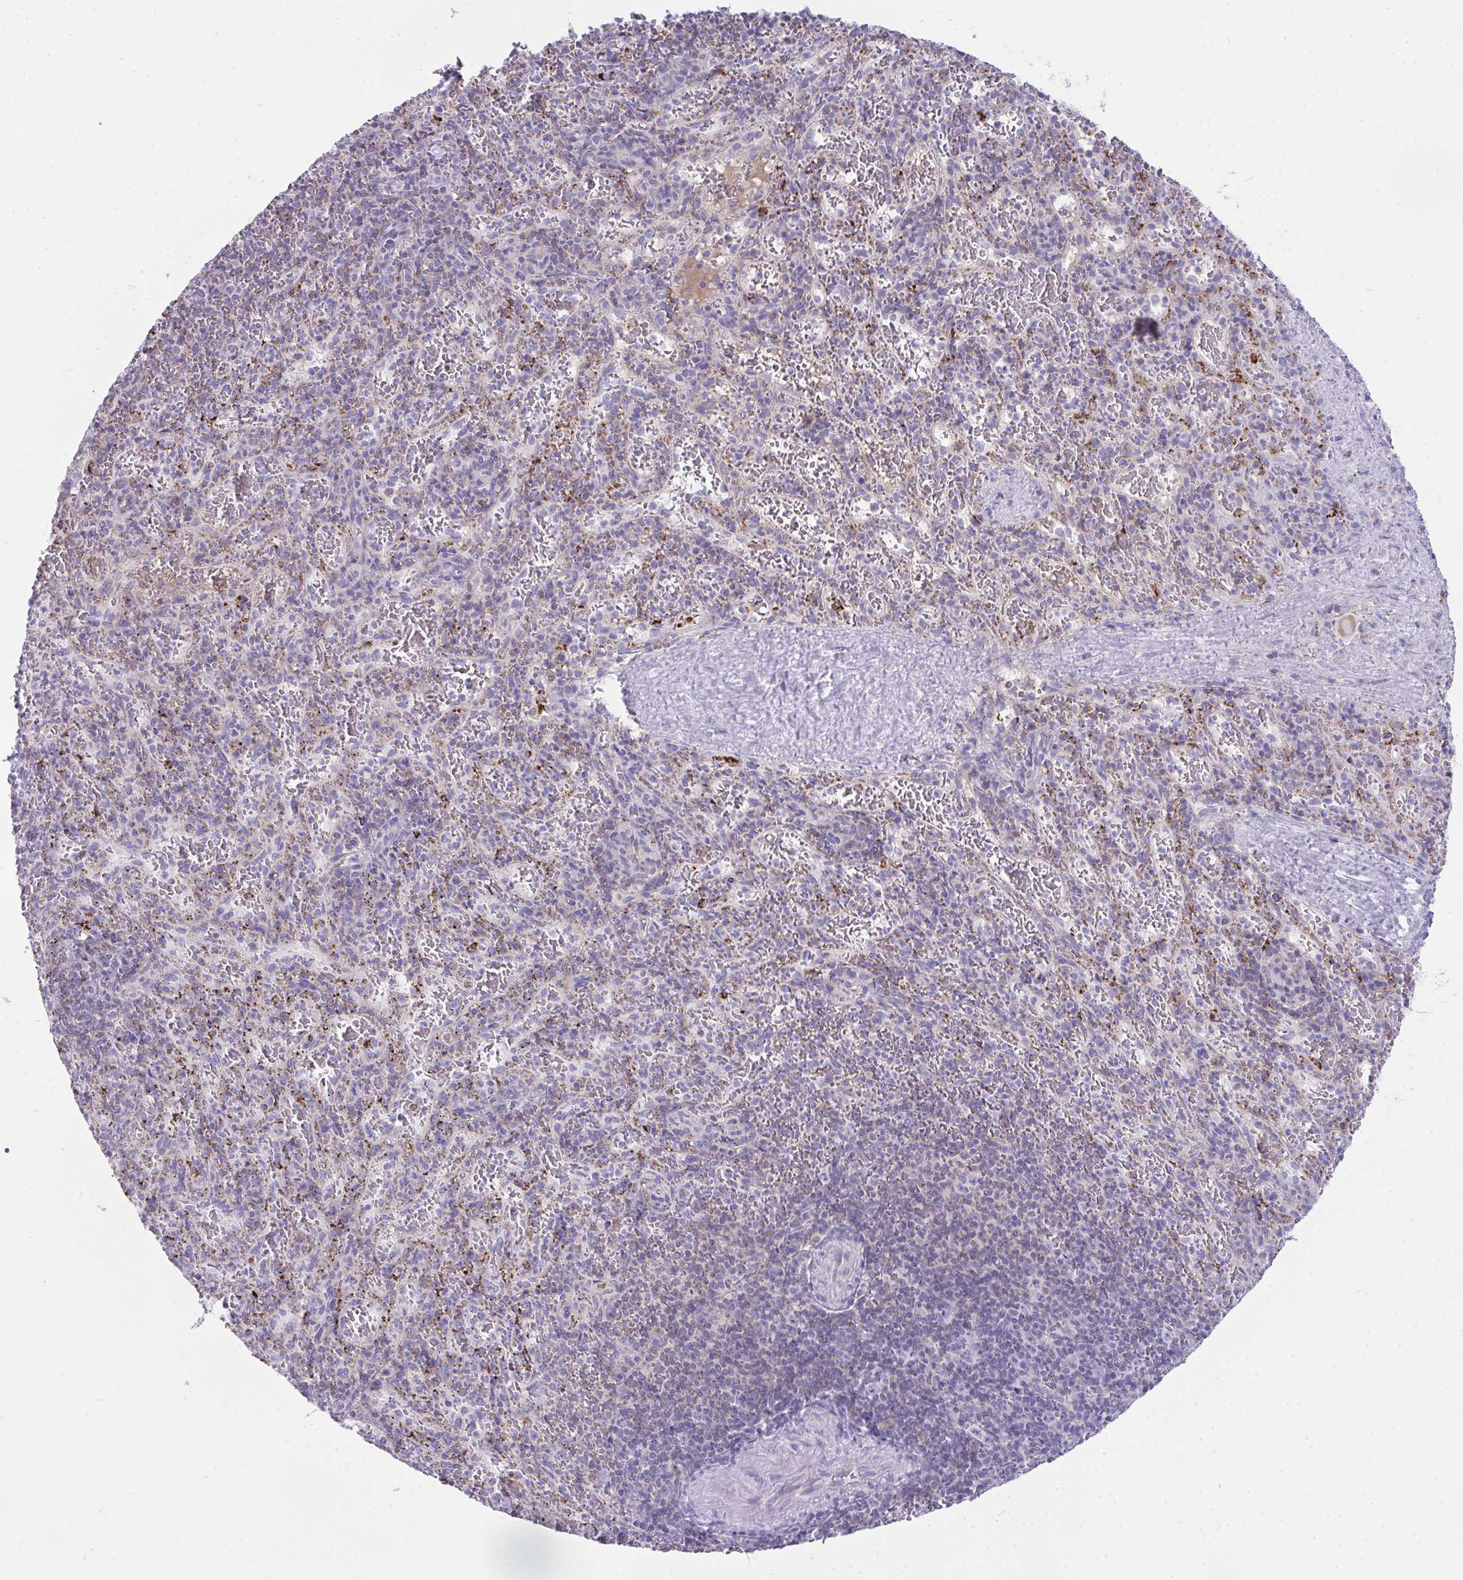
{"staining": {"intensity": "negative", "quantity": "none", "location": "none"}, "tissue": "spleen", "cell_type": "Cells in red pulp", "image_type": "normal", "snomed": [{"axis": "morphology", "description": "Normal tissue, NOS"}, {"axis": "topography", "description": "Spleen"}], "caption": "This is an immunohistochemistry micrograph of unremarkable spleen. There is no expression in cells in red pulp.", "gene": "PLA2G12B", "patient": {"sex": "male", "age": 57}}